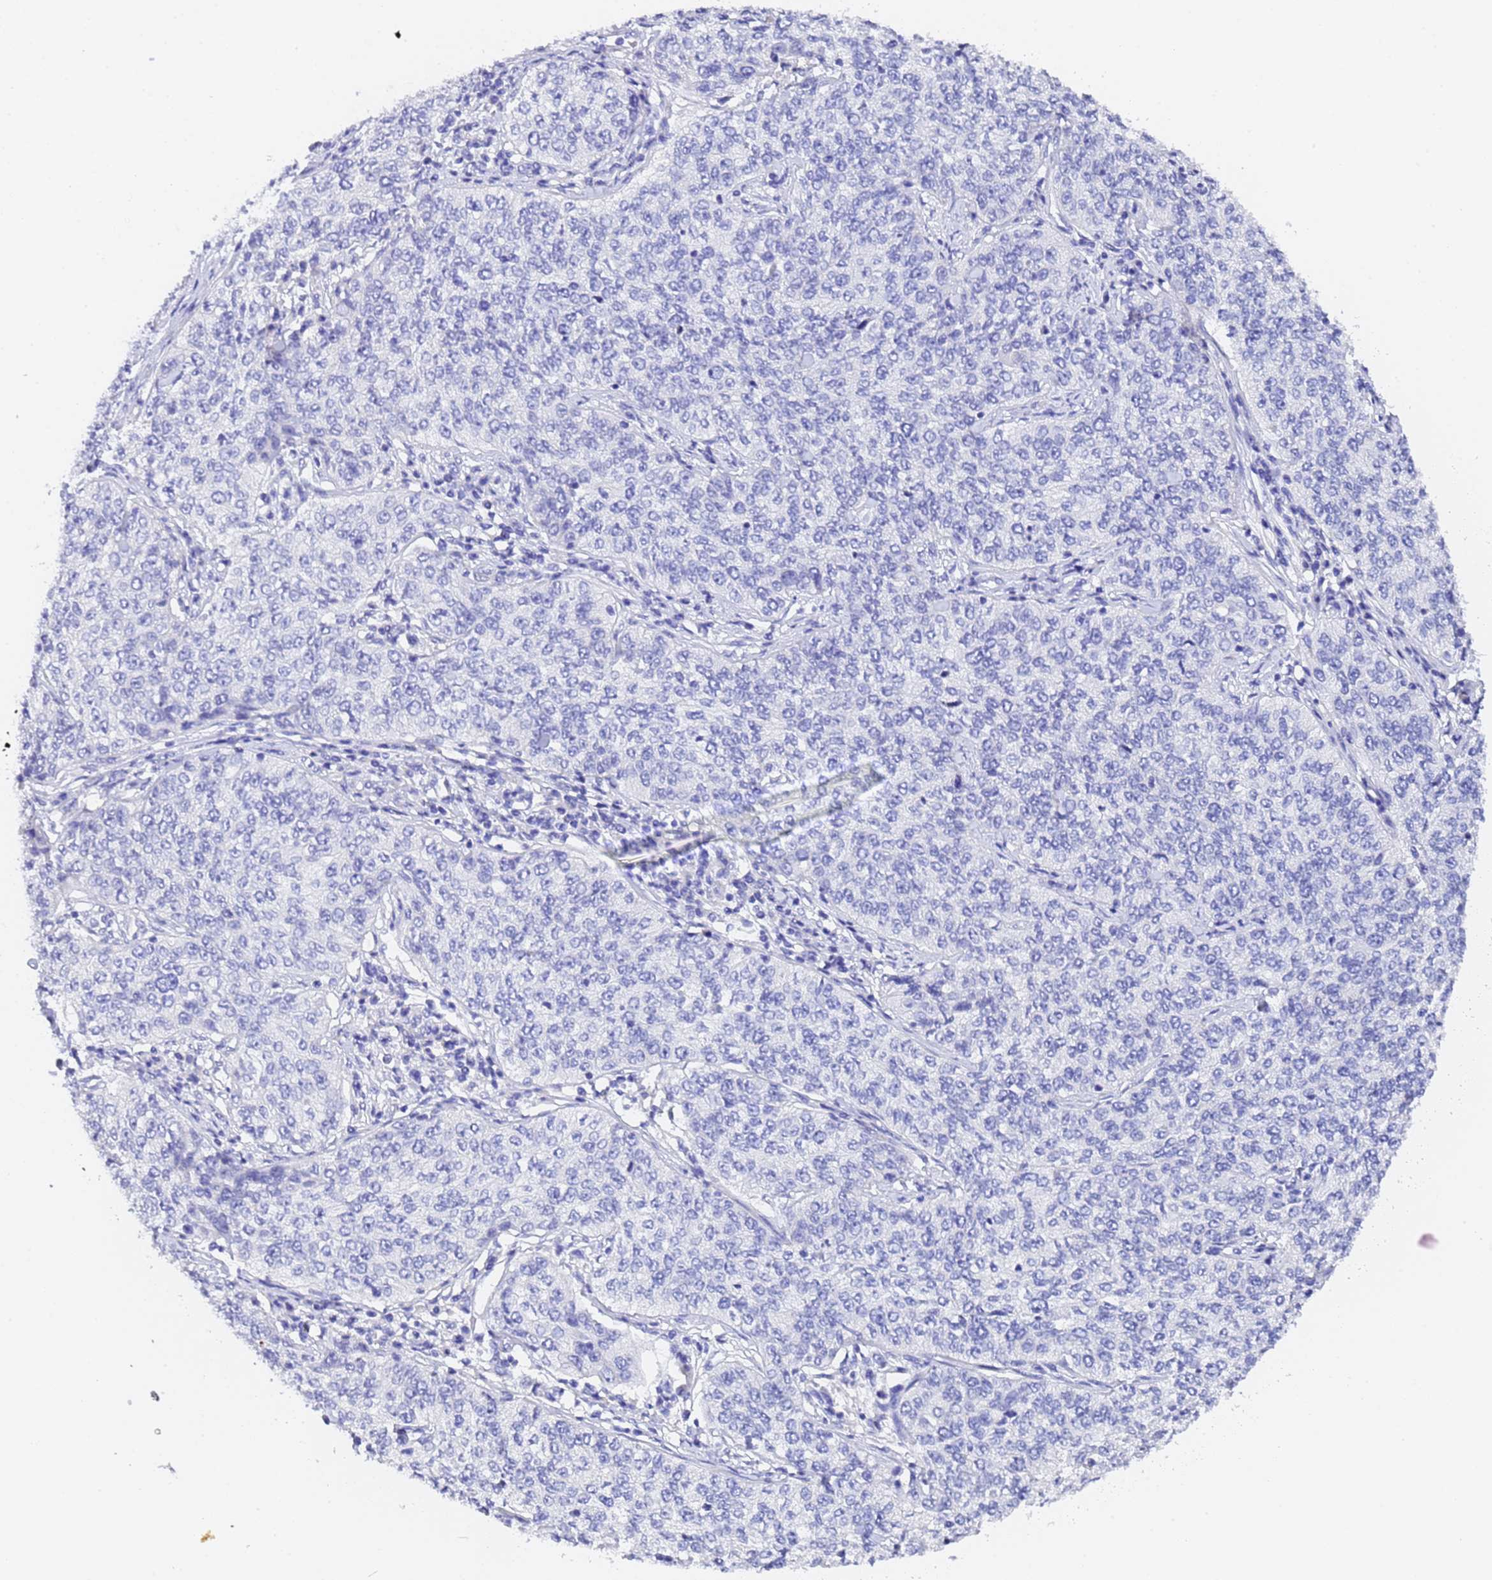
{"staining": {"intensity": "negative", "quantity": "none", "location": "none"}, "tissue": "cervical cancer", "cell_type": "Tumor cells", "image_type": "cancer", "snomed": [{"axis": "morphology", "description": "Squamous cell carcinoma, NOS"}, {"axis": "topography", "description": "Cervix"}], "caption": "Cervical cancer (squamous cell carcinoma) was stained to show a protein in brown. There is no significant staining in tumor cells.", "gene": "GABRA1", "patient": {"sex": "female", "age": 35}}